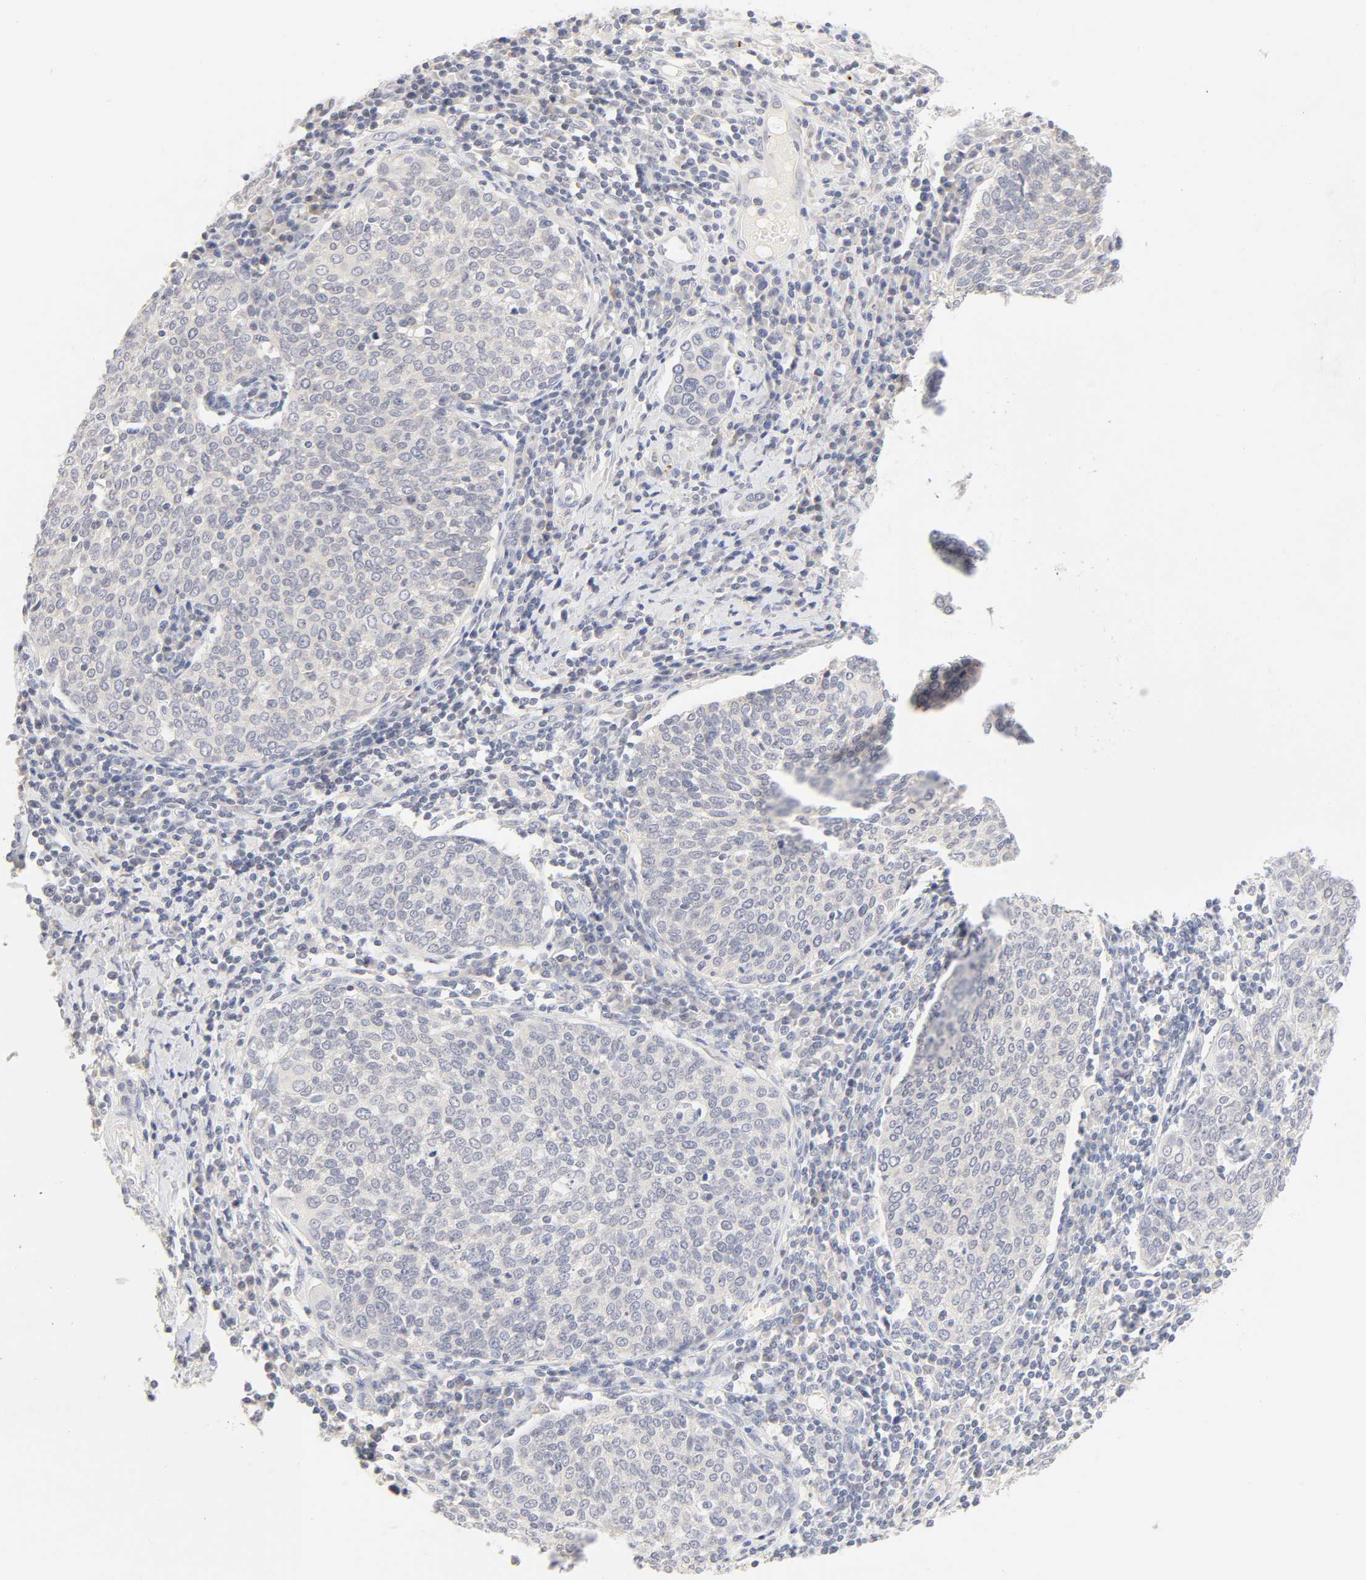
{"staining": {"intensity": "negative", "quantity": "none", "location": "none"}, "tissue": "cervical cancer", "cell_type": "Tumor cells", "image_type": "cancer", "snomed": [{"axis": "morphology", "description": "Squamous cell carcinoma, NOS"}, {"axis": "topography", "description": "Cervix"}], "caption": "Immunohistochemical staining of human cervical cancer (squamous cell carcinoma) exhibits no significant expression in tumor cells.", "gene": "CYP4B1", "patient": {"sex": "female", "age": 40}}